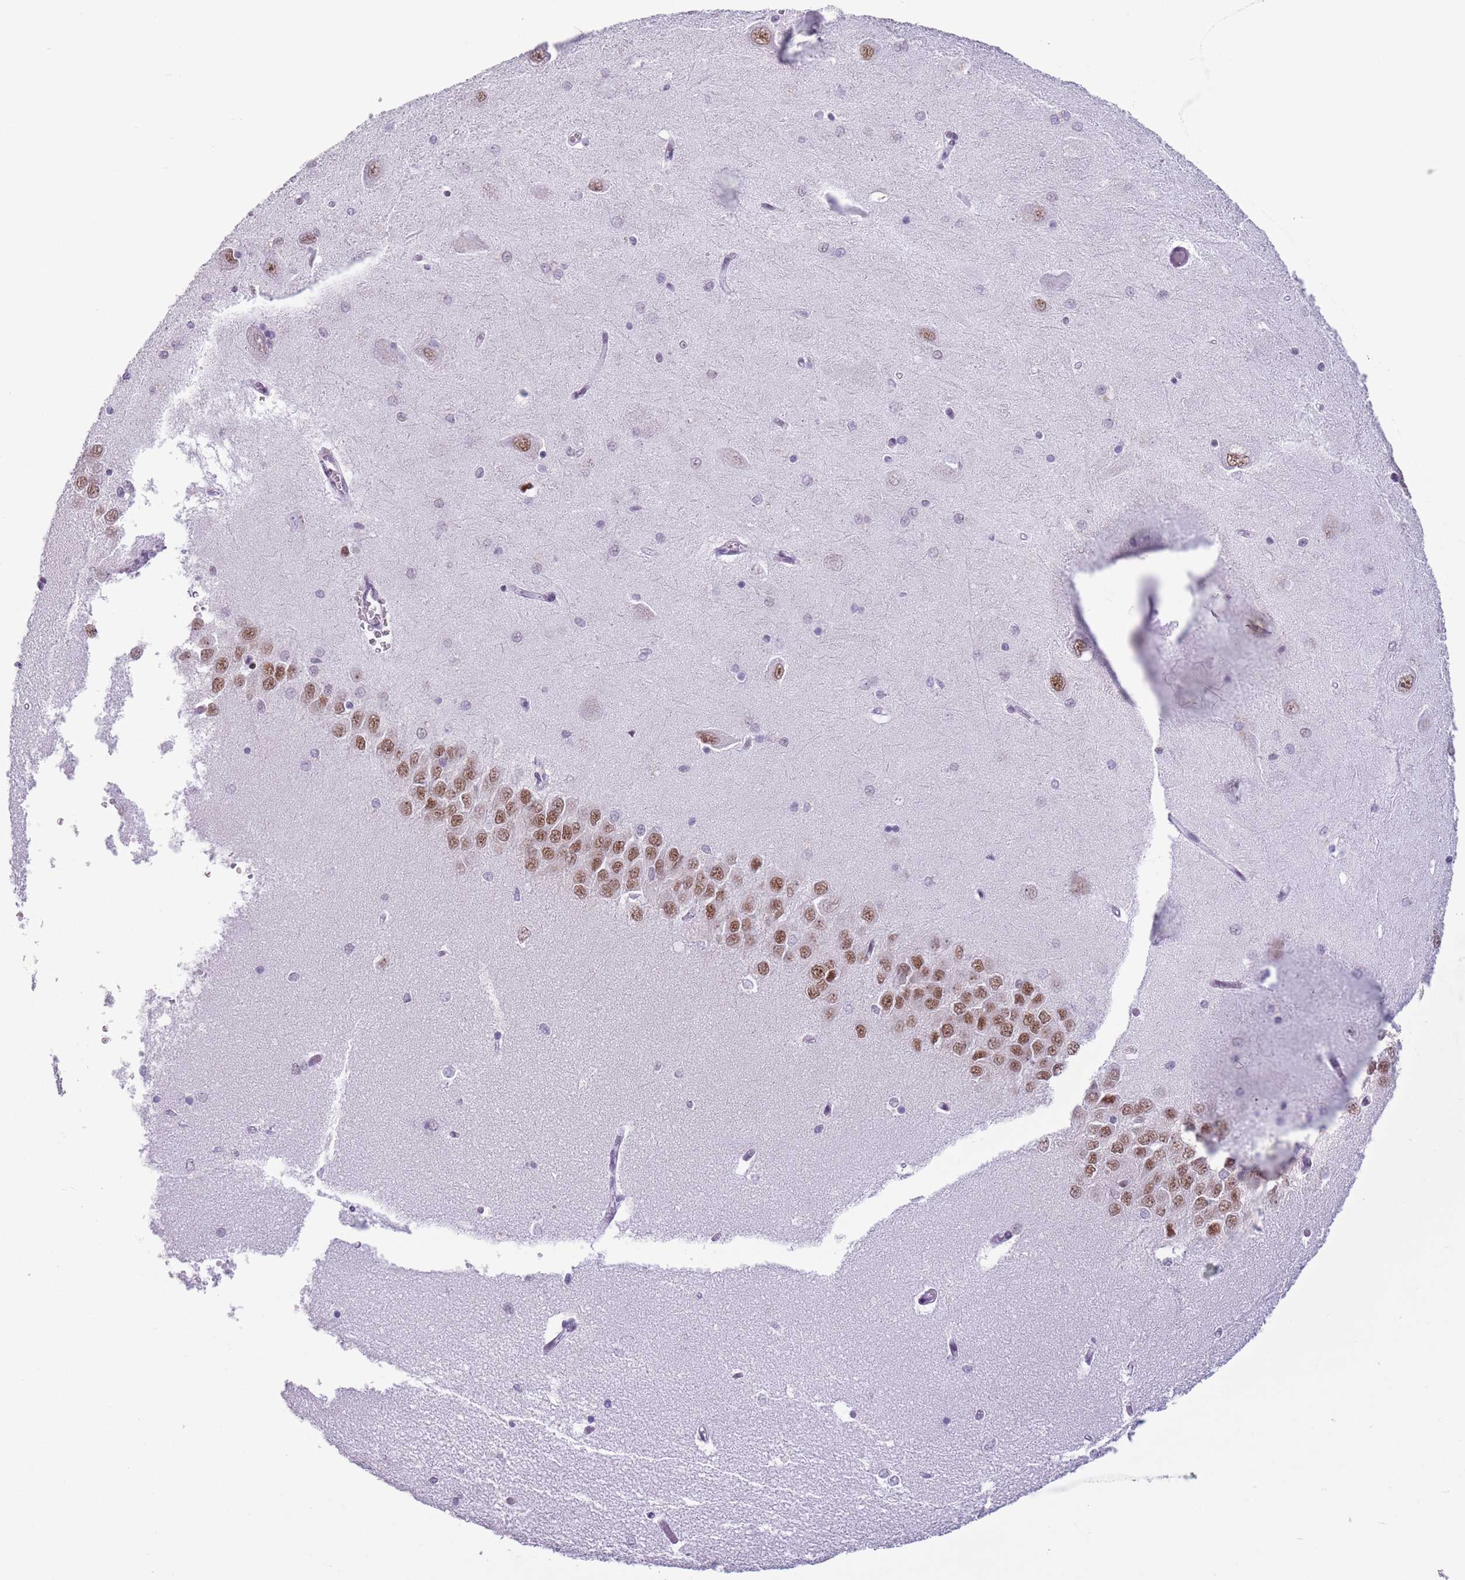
{"staining": {"intensity": "negative", "quantity": "none", "location": "none"}, "tissue": "hippocampus", "cell_type": "Glial cells", "image_type": "normal", "snomed": [{"axis": "morphology", "description": "Normal tissue, NOS"}, {"axis": "topography", "description": "Hippocampus"}], "caption": "Immunohistochemistry (IHC) image of normal hippocampus: hippocampus stained with DAB (3,3'-diaminobenzidine) reveals no significant protein staining in glial cells.", "gene": "FAM104B", "patient": {"sex": "male", "age": 45}}